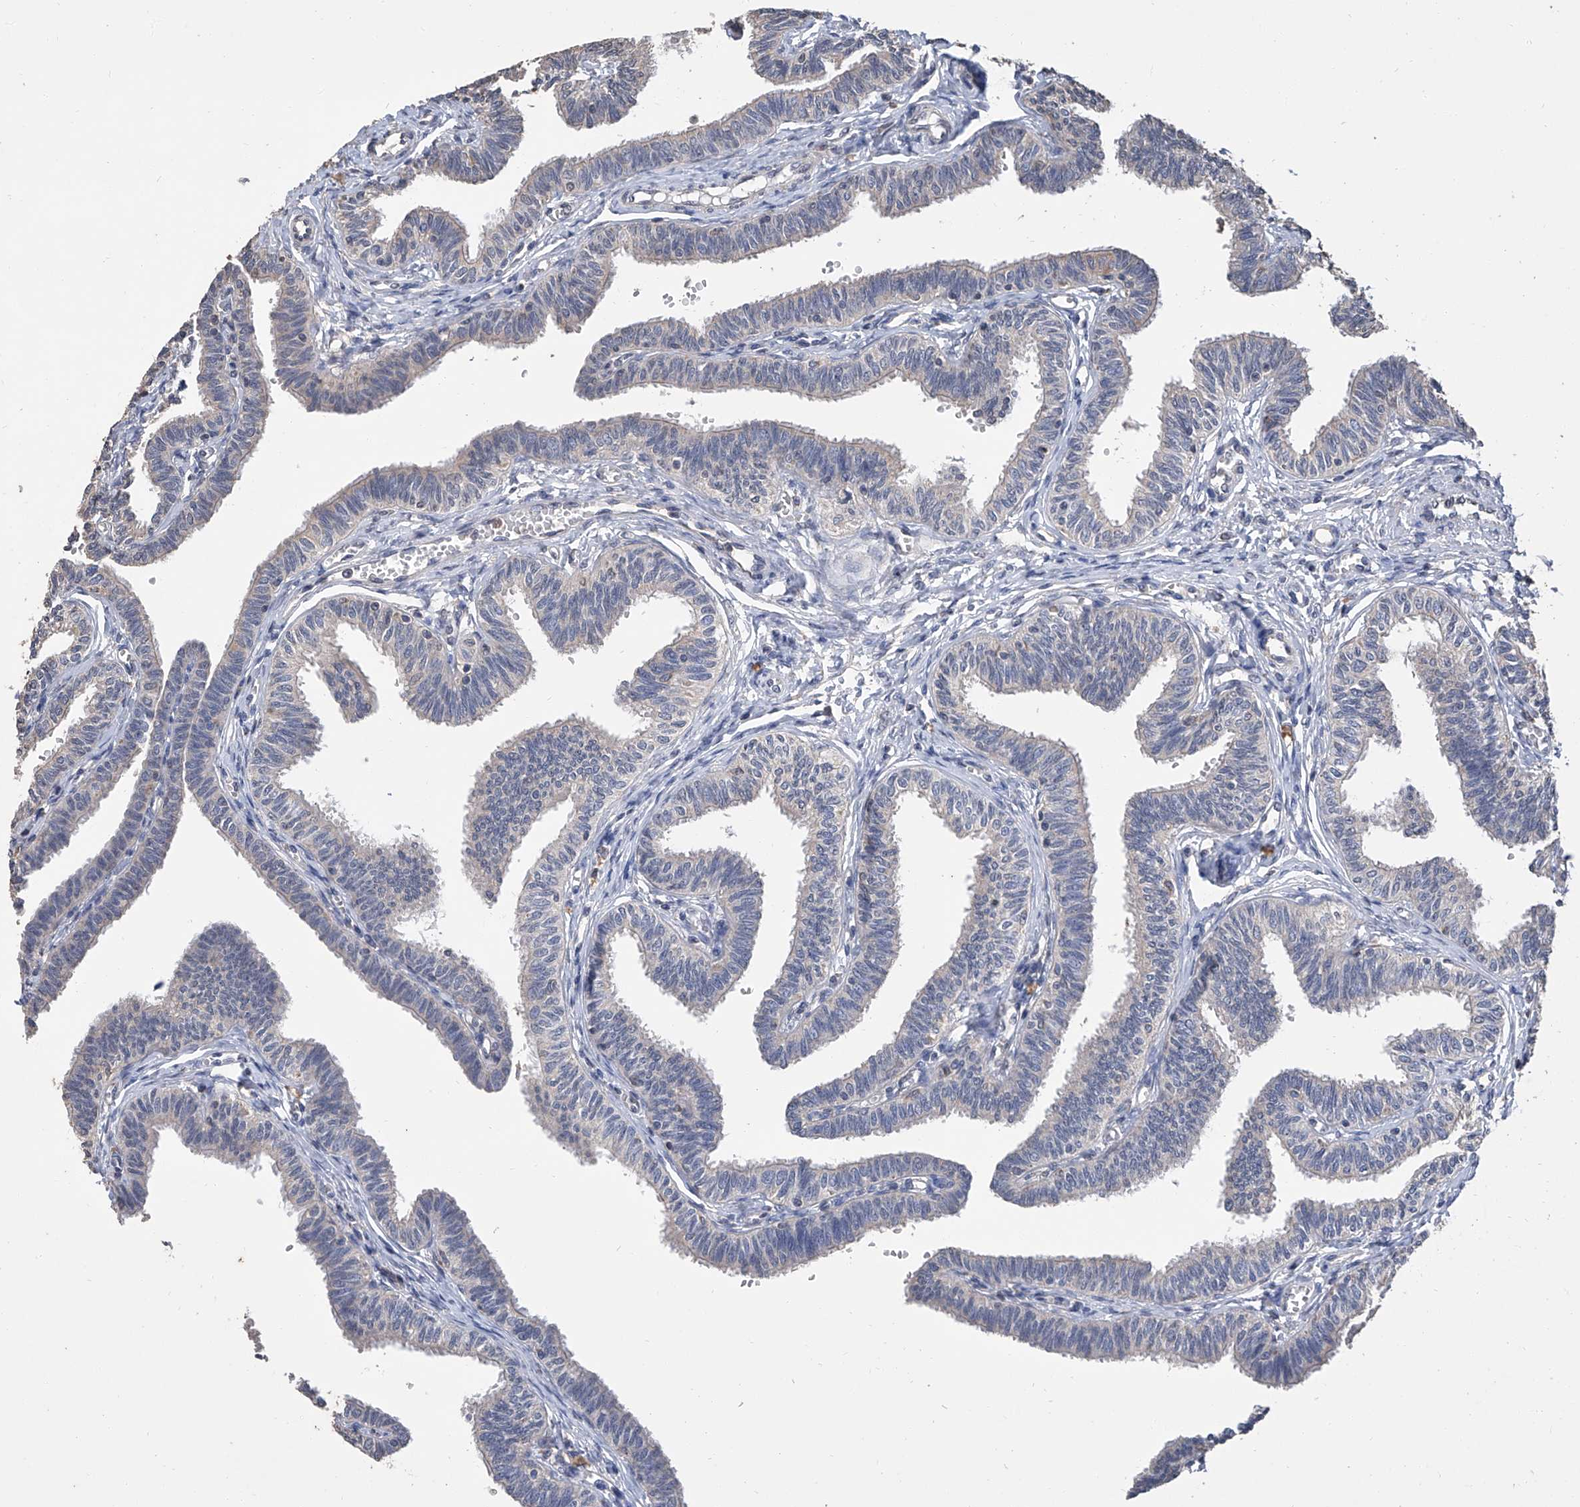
{"staining": {"intensity": "negative", "quantity": "none", "location": "none"}, "tissue": "fallopian tube", "cell_type": "Glandular cells", "image_type": "normal", "snomed": [{"axis": "morphology", "description": "Normal tissue, NOS"}, {"axis": "topography", "description": "Fallopian tube"}, {"axis": "topography", "description": "Ovary"}], "caption": "Histopathology image shows no protein staining in glandular cells of normal fallopian tube.", "gene": "GPT", "patient": {"sex": "female", "age": 23}}